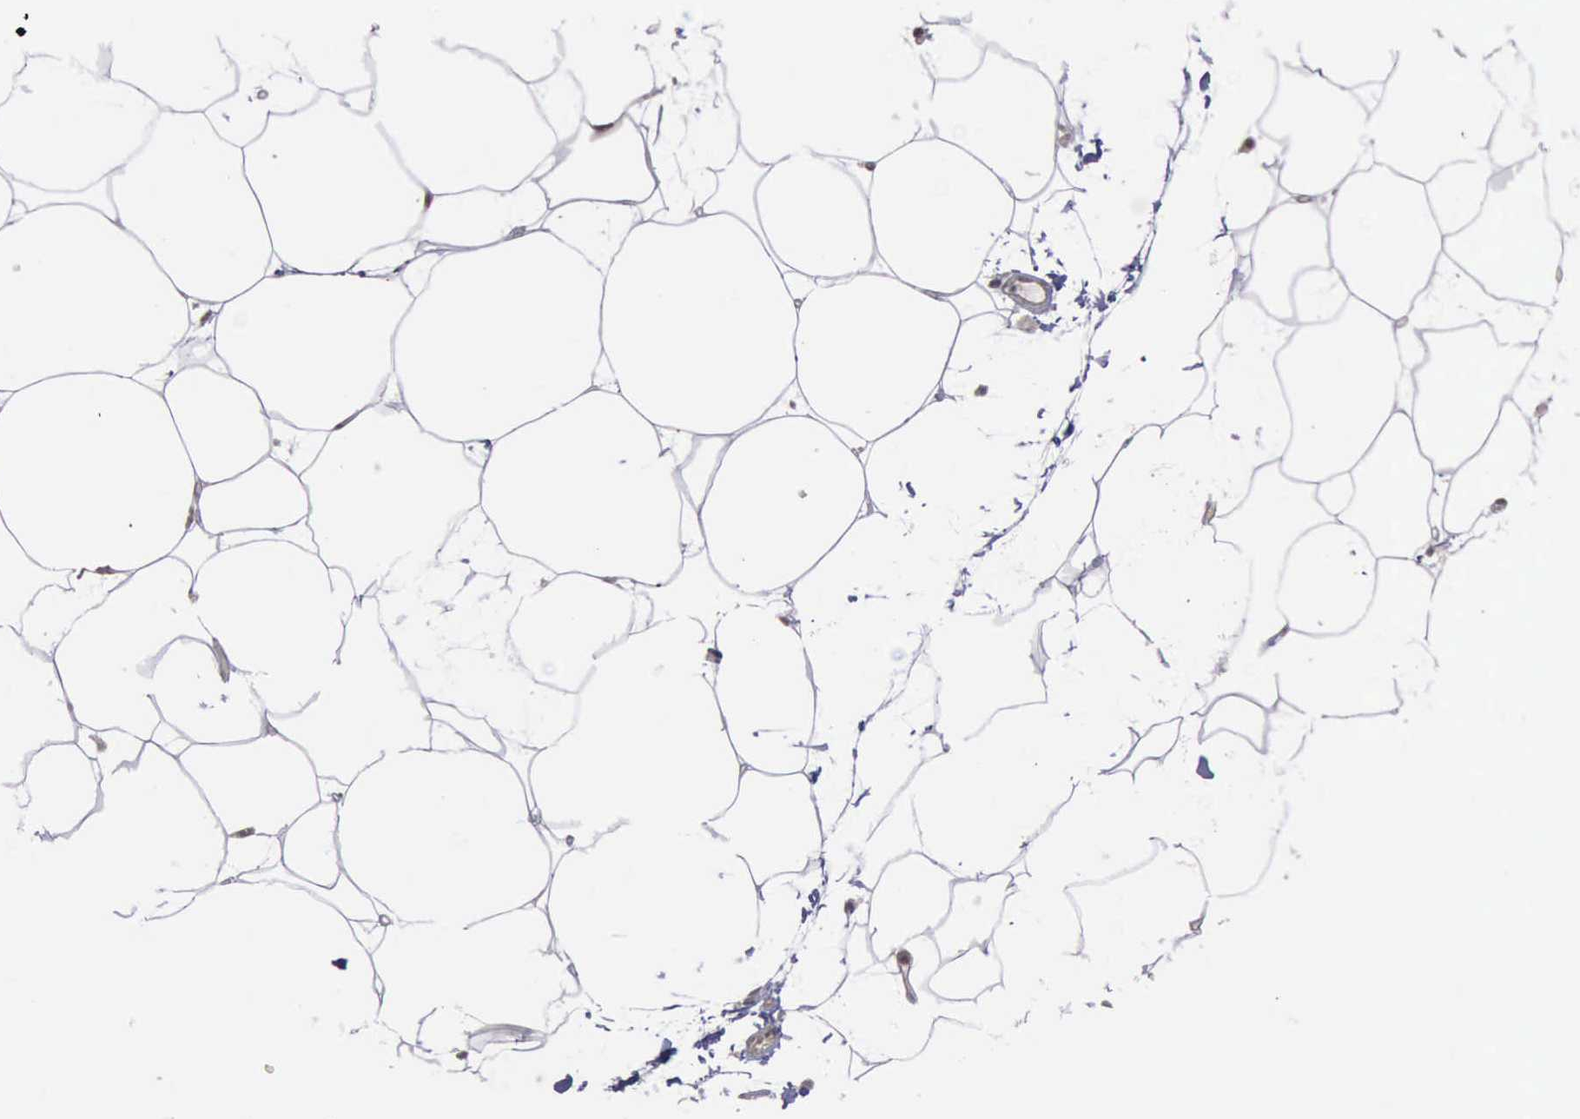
{"staining": {"intensity": "weak", "quantity": ">75%", "location": "cytoplasmic/membranous"}, "tissue": "adipose tissue", "cell_type": "Adipocytes", "image_type": "normal", "snomed": [{"axis": "morphology", "description": "Normal tissue, NOS"}, {"axis": "morphology", "description": "Duct carcinoma"}, {"axis": "topography", "description": "Breast"}, {"axis": "topography", "description": "Adipose tissue"}], "caption": "Protein staining of unremarkable adipose tissue exhibits weak cytoplasmic/membranous staining in about >75% of adipocytes. The staining is performed using DAB (3,3'-diaminobenzidine) brown chromogen to label protein expression. The nuclei are counter-stained blue using hematoxylin.", "gene": "MMP9", "patient": {"sex": "female", "age": 37}}